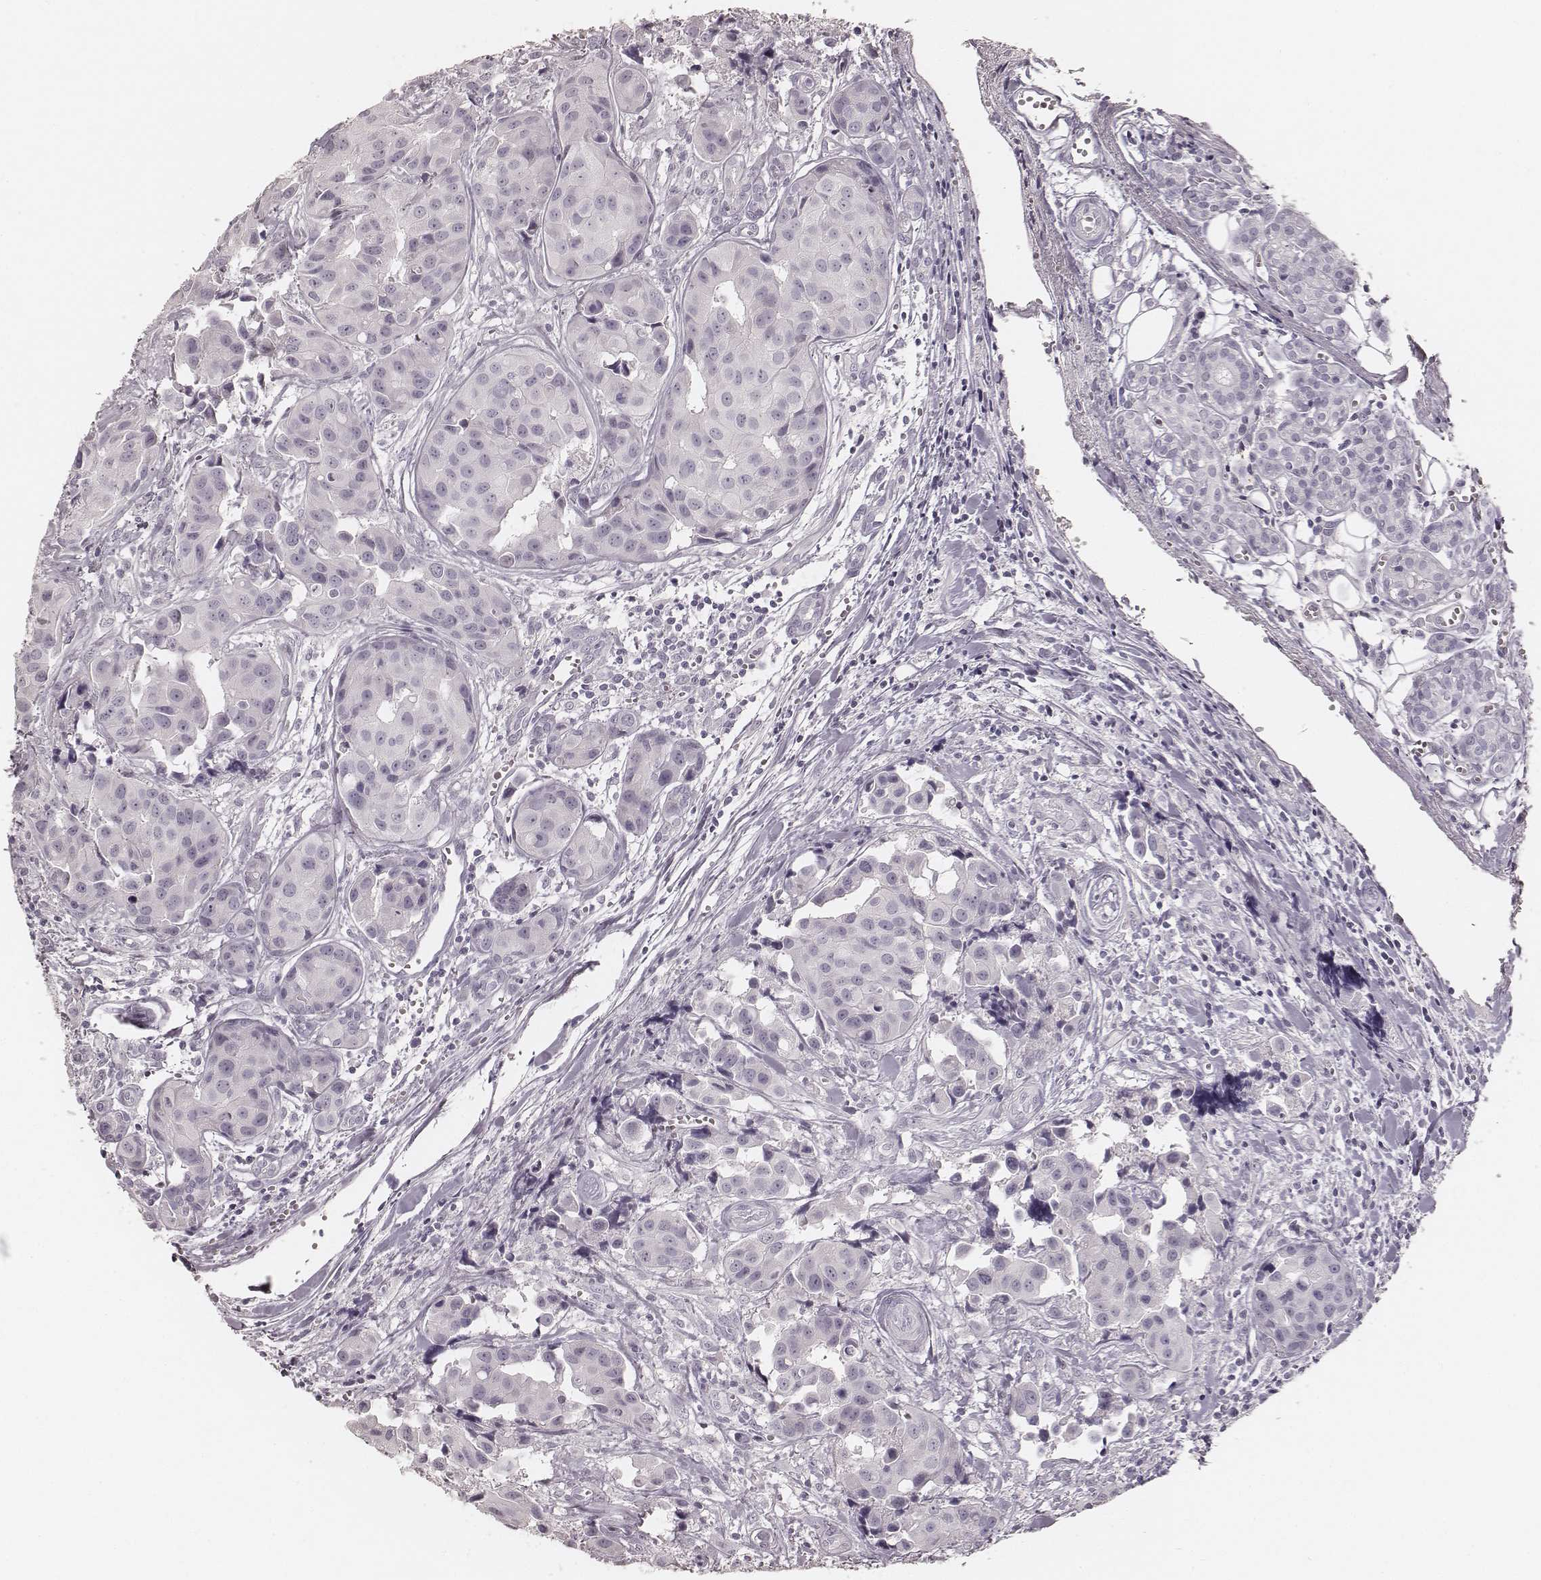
{"staining": {"intensity": "negative", "quantity": "none", "location": "none"}, "tissue": "head and neck cancer", "cell_type": "Tumor cells", "image_type": "cancer", "snomed": [{"axis": "morphology", "description": "Adenocarcinoma, NOS"}, {"axis": "topography", "description": "Head-Neck"}], "caption": "There is no significant positivity in tumor cells of head and neck adenocarcinoma.", "gene": "KRT26", "patient": {"sex": "male", "age": 76}}